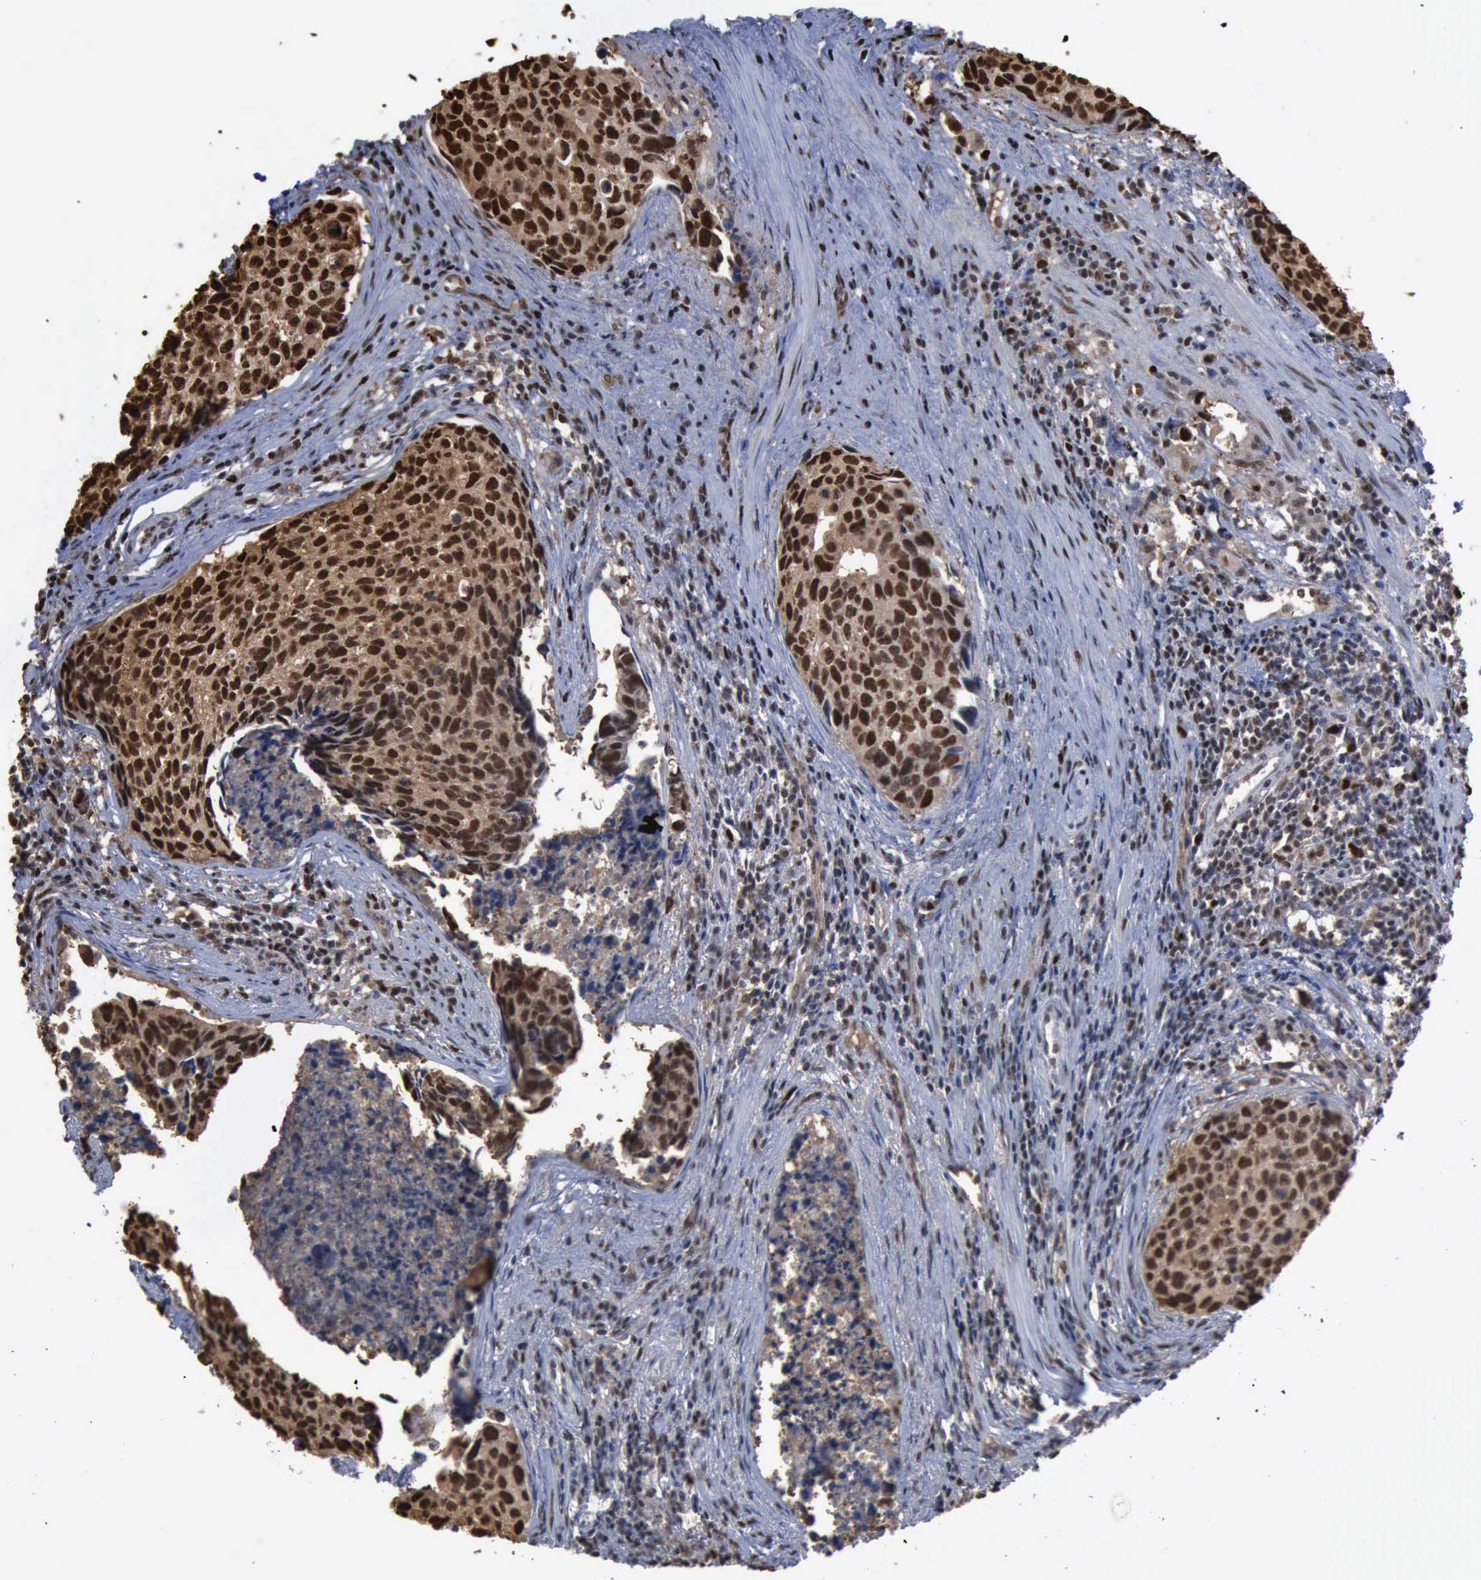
{"staining": {"intensity": "strong", "quantity": ">75%", "location": "cytoplasmic/membranous,nuclear"}, "tissue": "urothelial cancer", "cell_type": "Tumor cells", "image_type": "cancer", "snomed": [{"axis": "morphology", "description": "Urothelial carcinoma, High grade"}, {"axis": "topography", "description": "Urinary bladder"}], "caption": "Human urothelial cancer stained with a brown dye shows strong cytoplasmic/membranous and nuclear positive staining in approximately >75% of tumor cells.", "gene": "PCNA", "patient": {"sex": "male", "age": 81}}